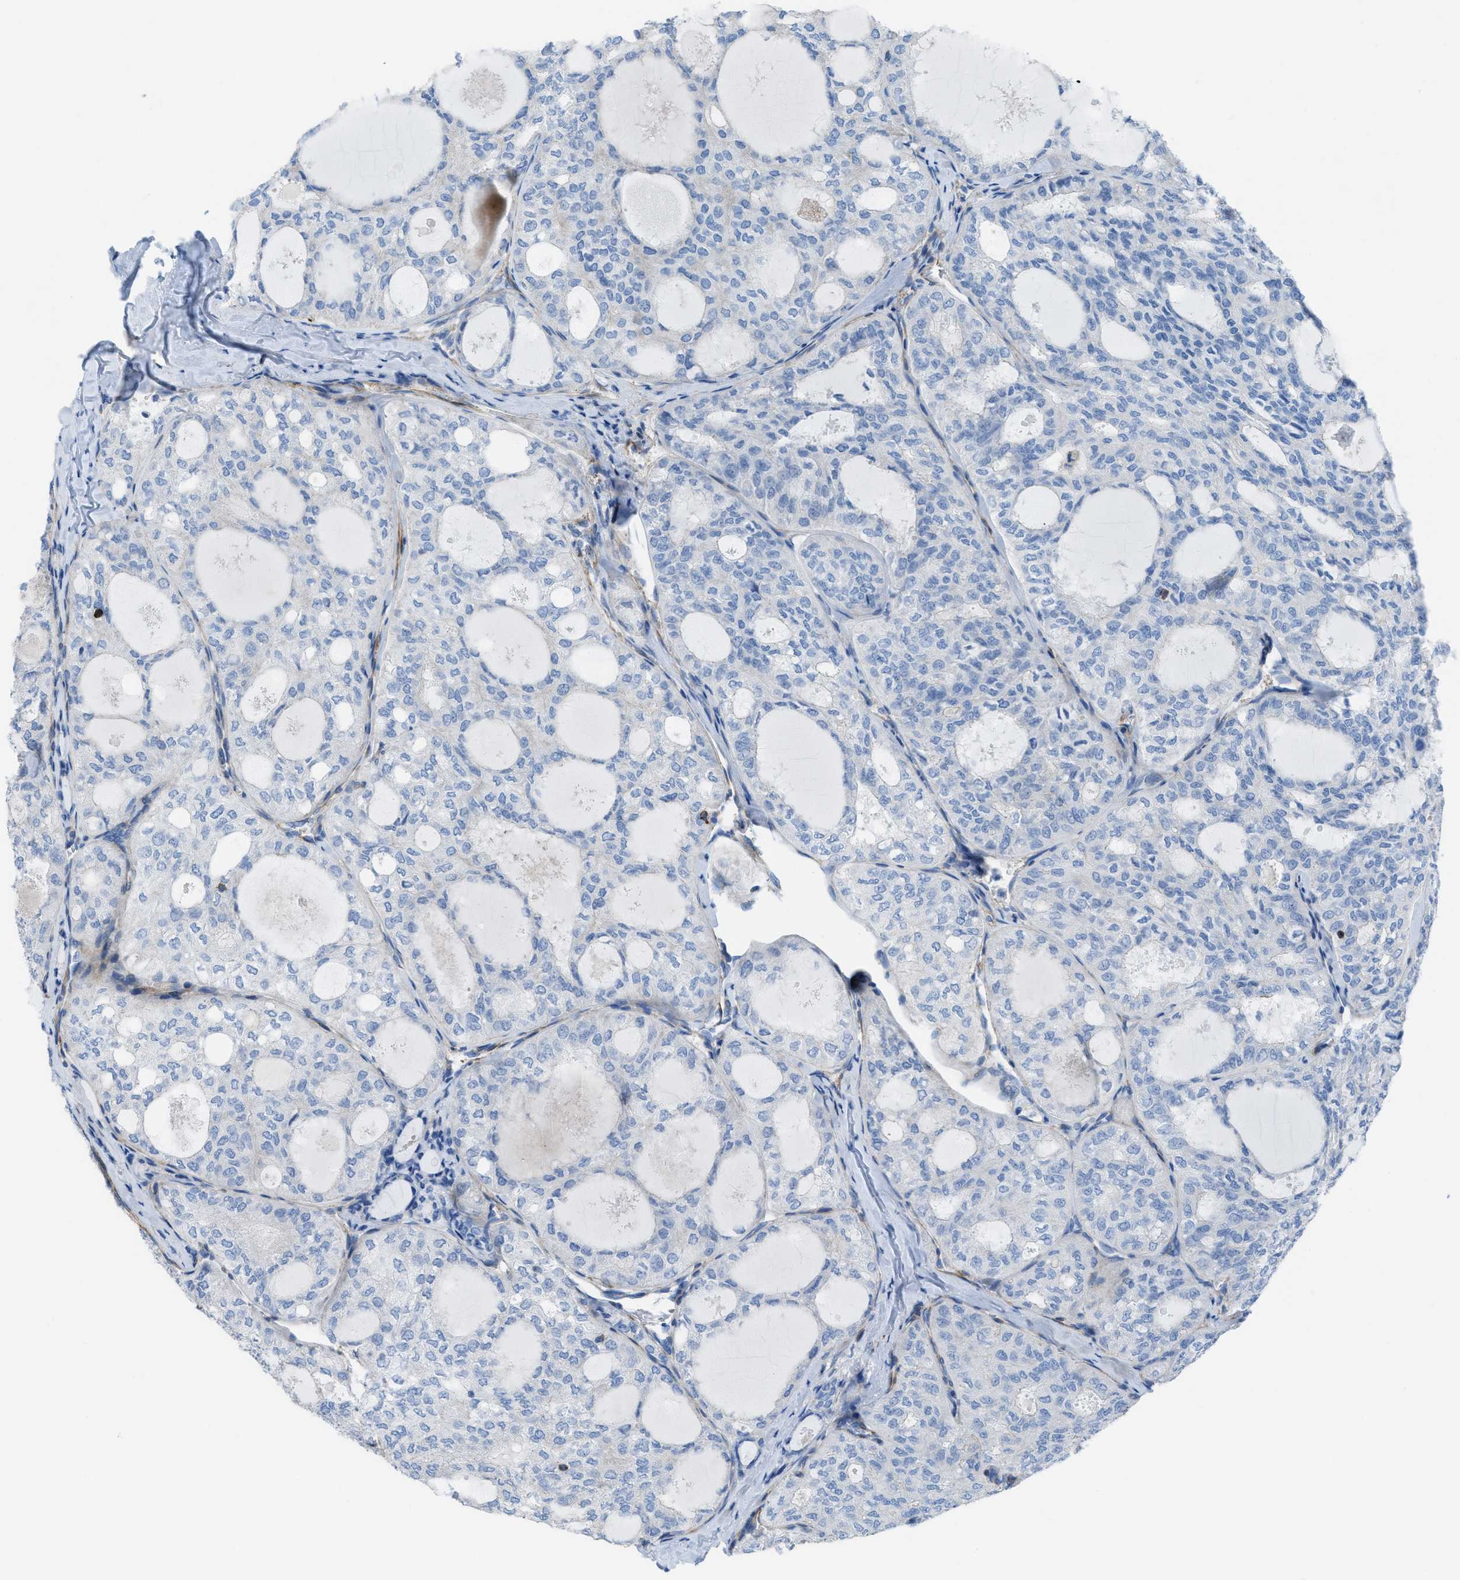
{"staining": {"intensity": "negative", "quantity": "none", "location": "none"}, "tissue": "thyroid cancer", "cell_type": "Tumor cells", "image_type": "cancer", "snomed": [{"axis": "morphology", "description": "Follicular adenoma carcinoma, NOS"}, {"axis": "topography", "description": "Thyroid gland"}], "caption": "Immunohistochemistry histopathology image of neoplastic tissue: human thyroid cancer (follicular adenoma carcinoma) stained with DAB displays no significant protein expression in tumor cells. (Stains: DAB immunohistochemistry (IHC) with hematoxylin counter stain, Microscopy: brightfield microscopy at high magnification).", "gene": "KCNH7", "patient": {"sex": "male", "age": 75}}